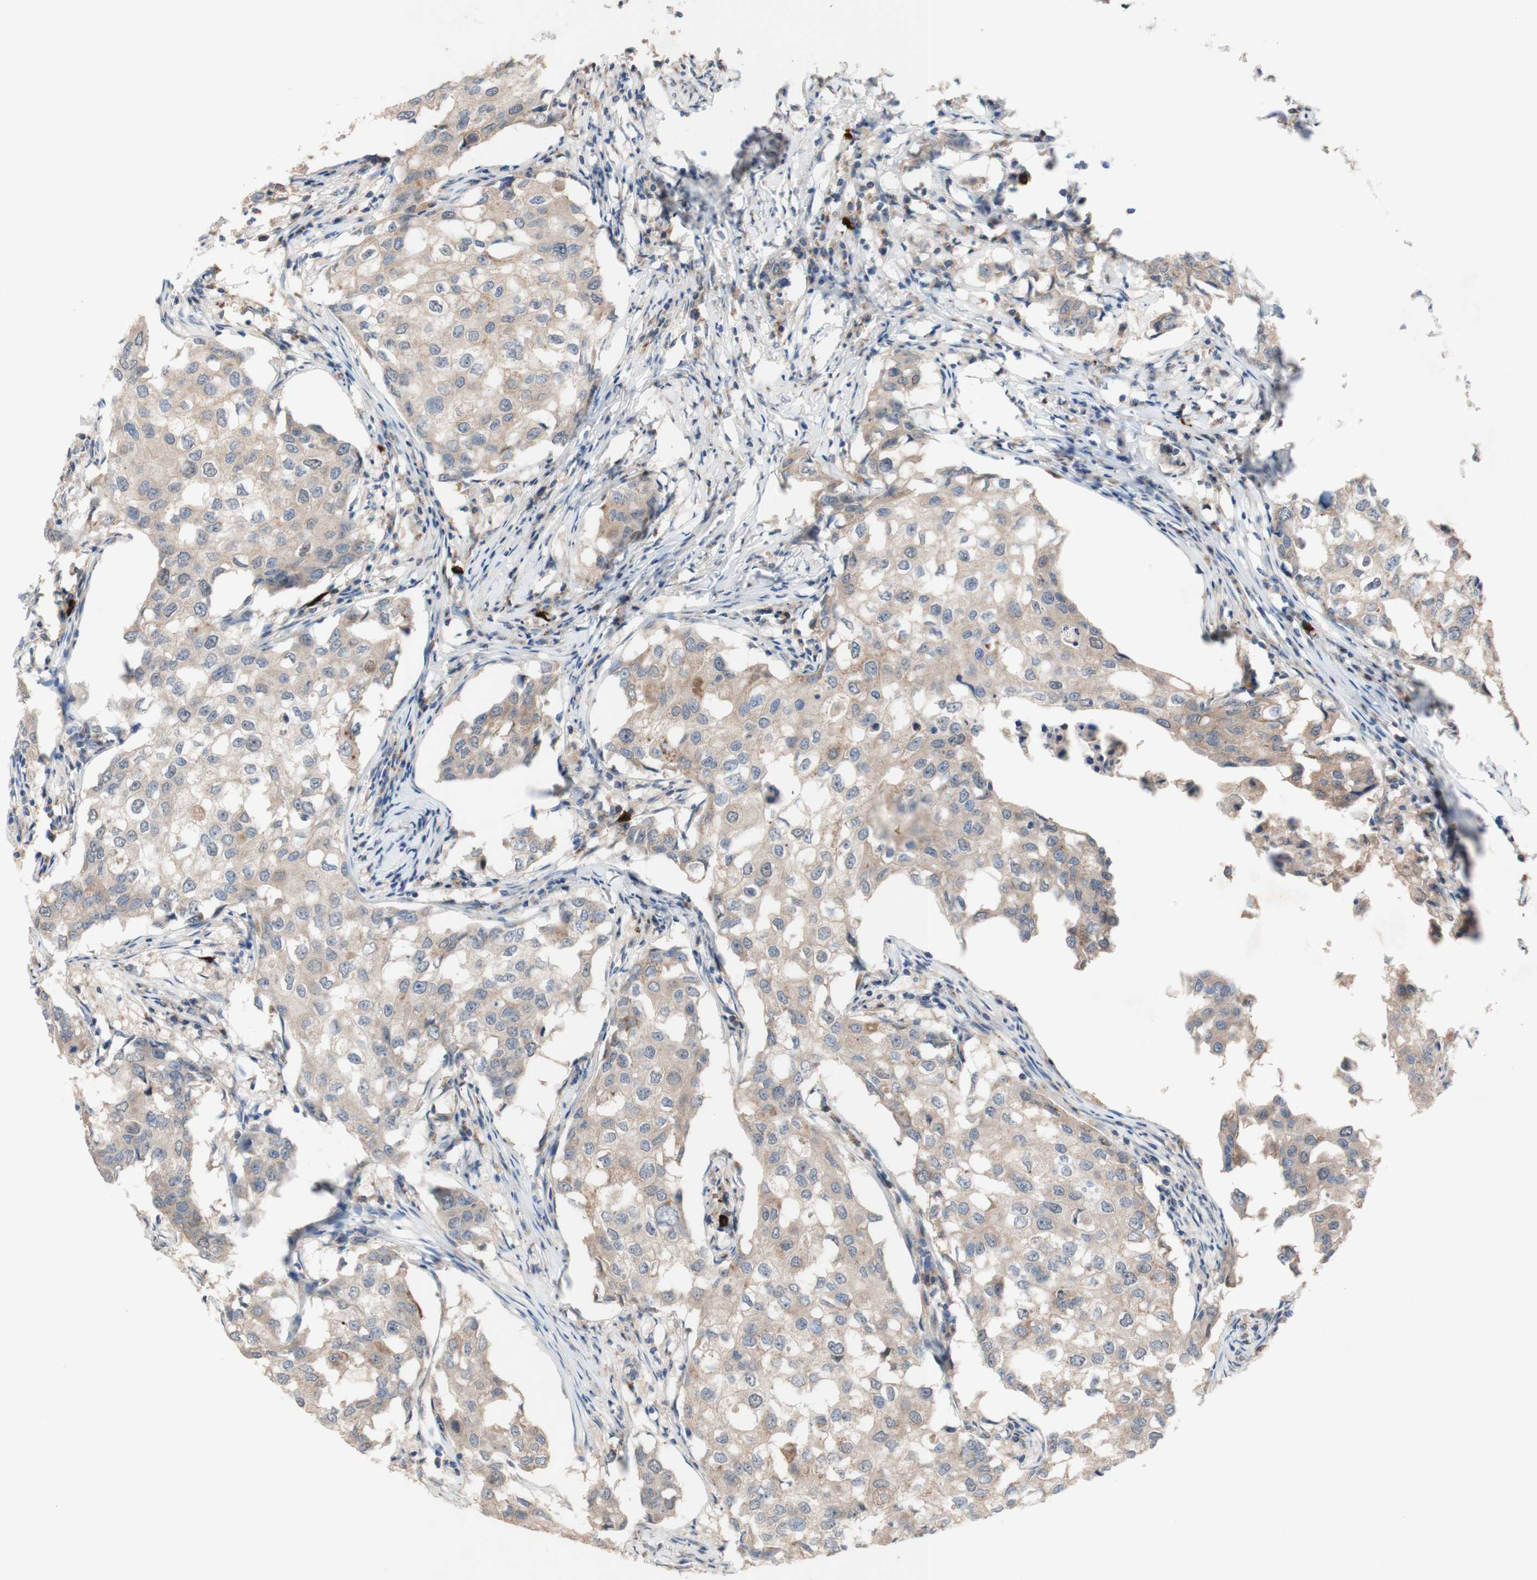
{"staining": {"intensity": "weak", "quantity": ">75%", "location": "cytoplasmic/membranous"}, "tissue": "breast cancer", "cell_type": "Tumor cells", "image_type": "cancer", "snomed": [{"axis": "morphology", "description": "Duct carcinoma"}, {"axis": "topography", "description": "Breast"}], "caption": "This is a micrograph of immunohistochemistry staining of breast cancer (infiltrating ductal carcinoma), which shows weak staining in the cytoplasmic/membranous of tumor cells.", "gene": "PEX2", "patient": {"sex": "female", "age": 27}}